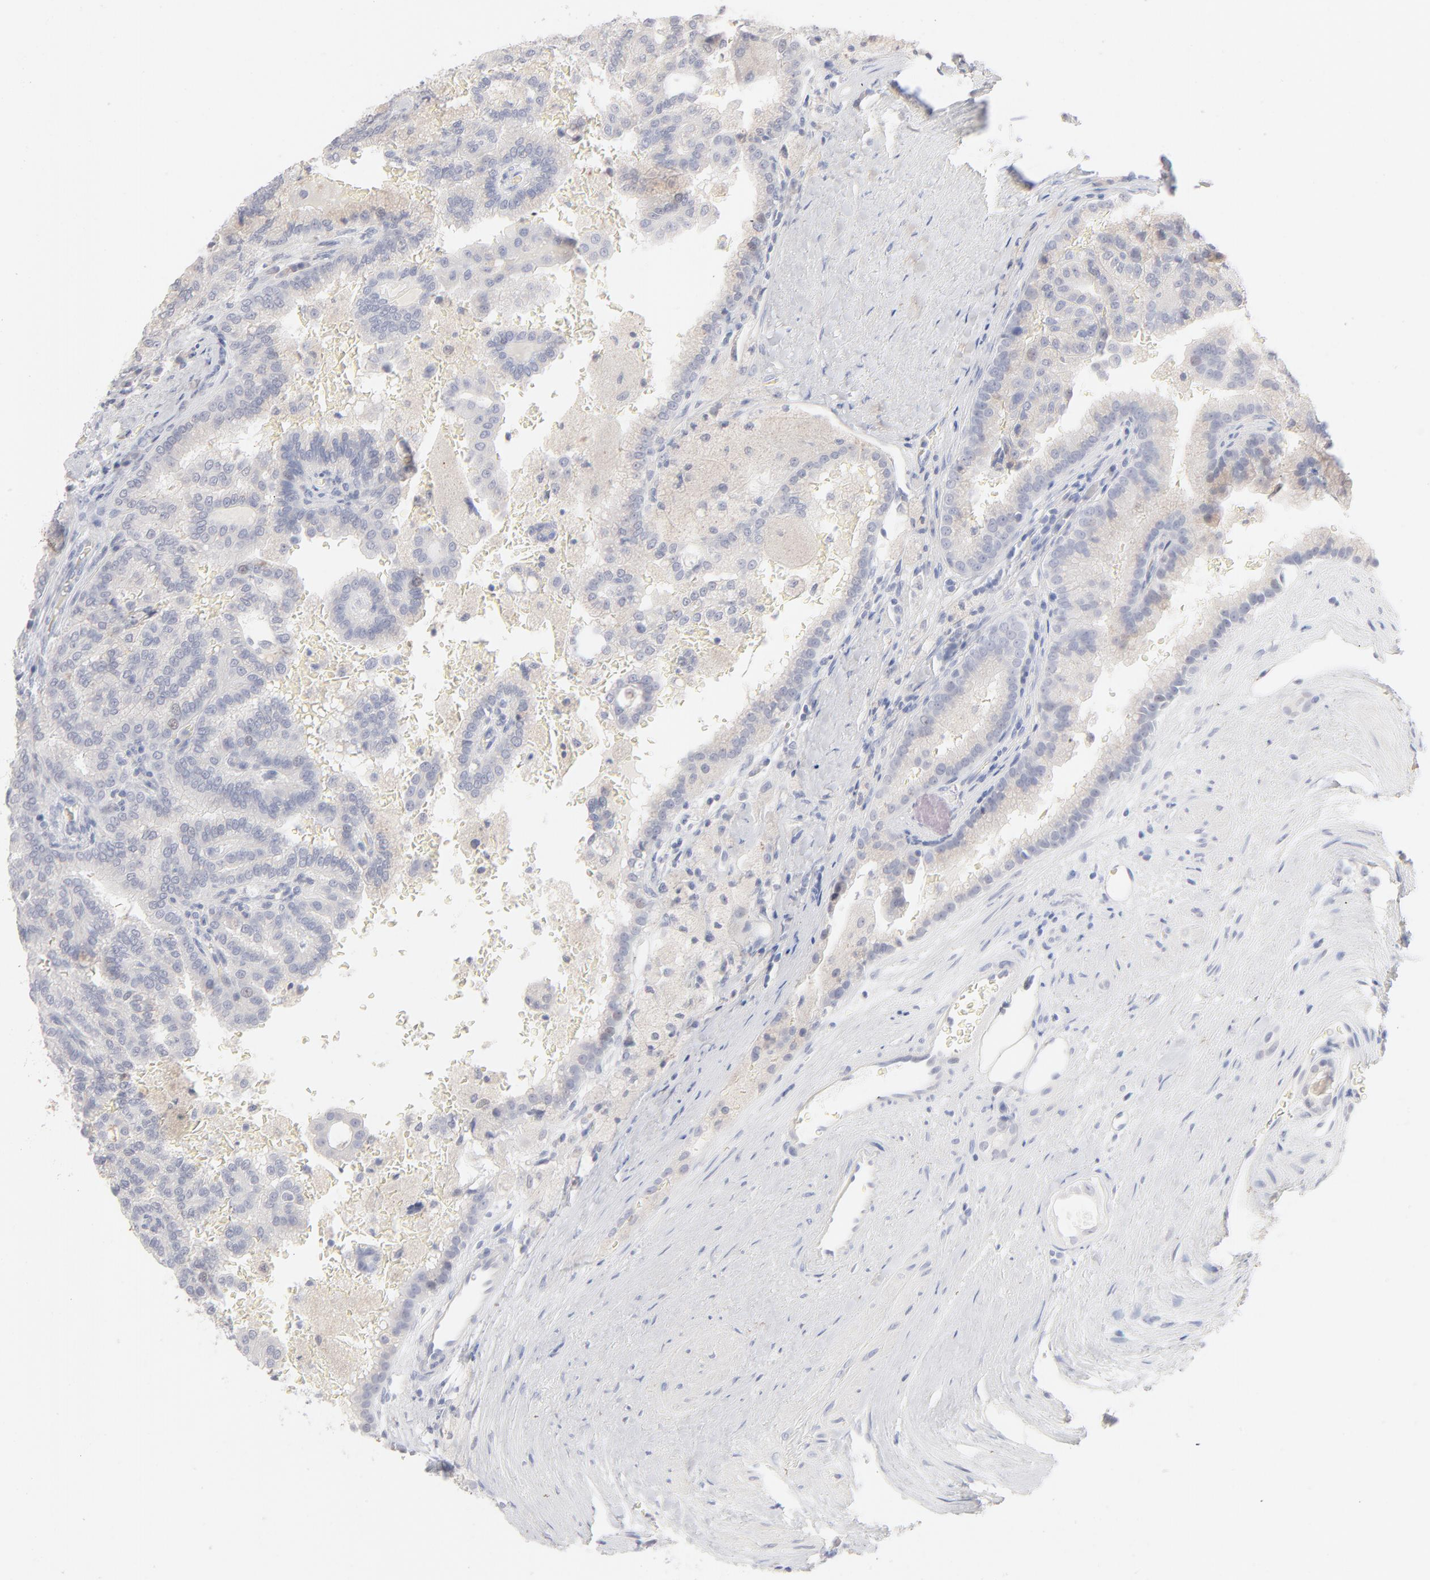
{"staining": {"intensity": "negative", "quantity": "none", "location": "none"}, "tissue": "renal cancer", "cell_type": "Tumor cells", "image_type": "cancer", "snomed": [{"axis": "morphology", "description": "Adenocarcinoma, NOS"}, {"axis": "topography", "description": "Kidney"}], "caption": "A high-resolution photomicrograph shows immunohistochemistry staining of renal adenocarcinoma, which demonstrates no significant staining in tumor cells. Brightfield microscopy of immunohistochemistry stained with DAB (3,3'-diaminobenzidine) (brown) and hematoxylin (blue), captured at high magnification.", "gene": "ONECUT1", "patient": {"sex": "male", "age": 61}}